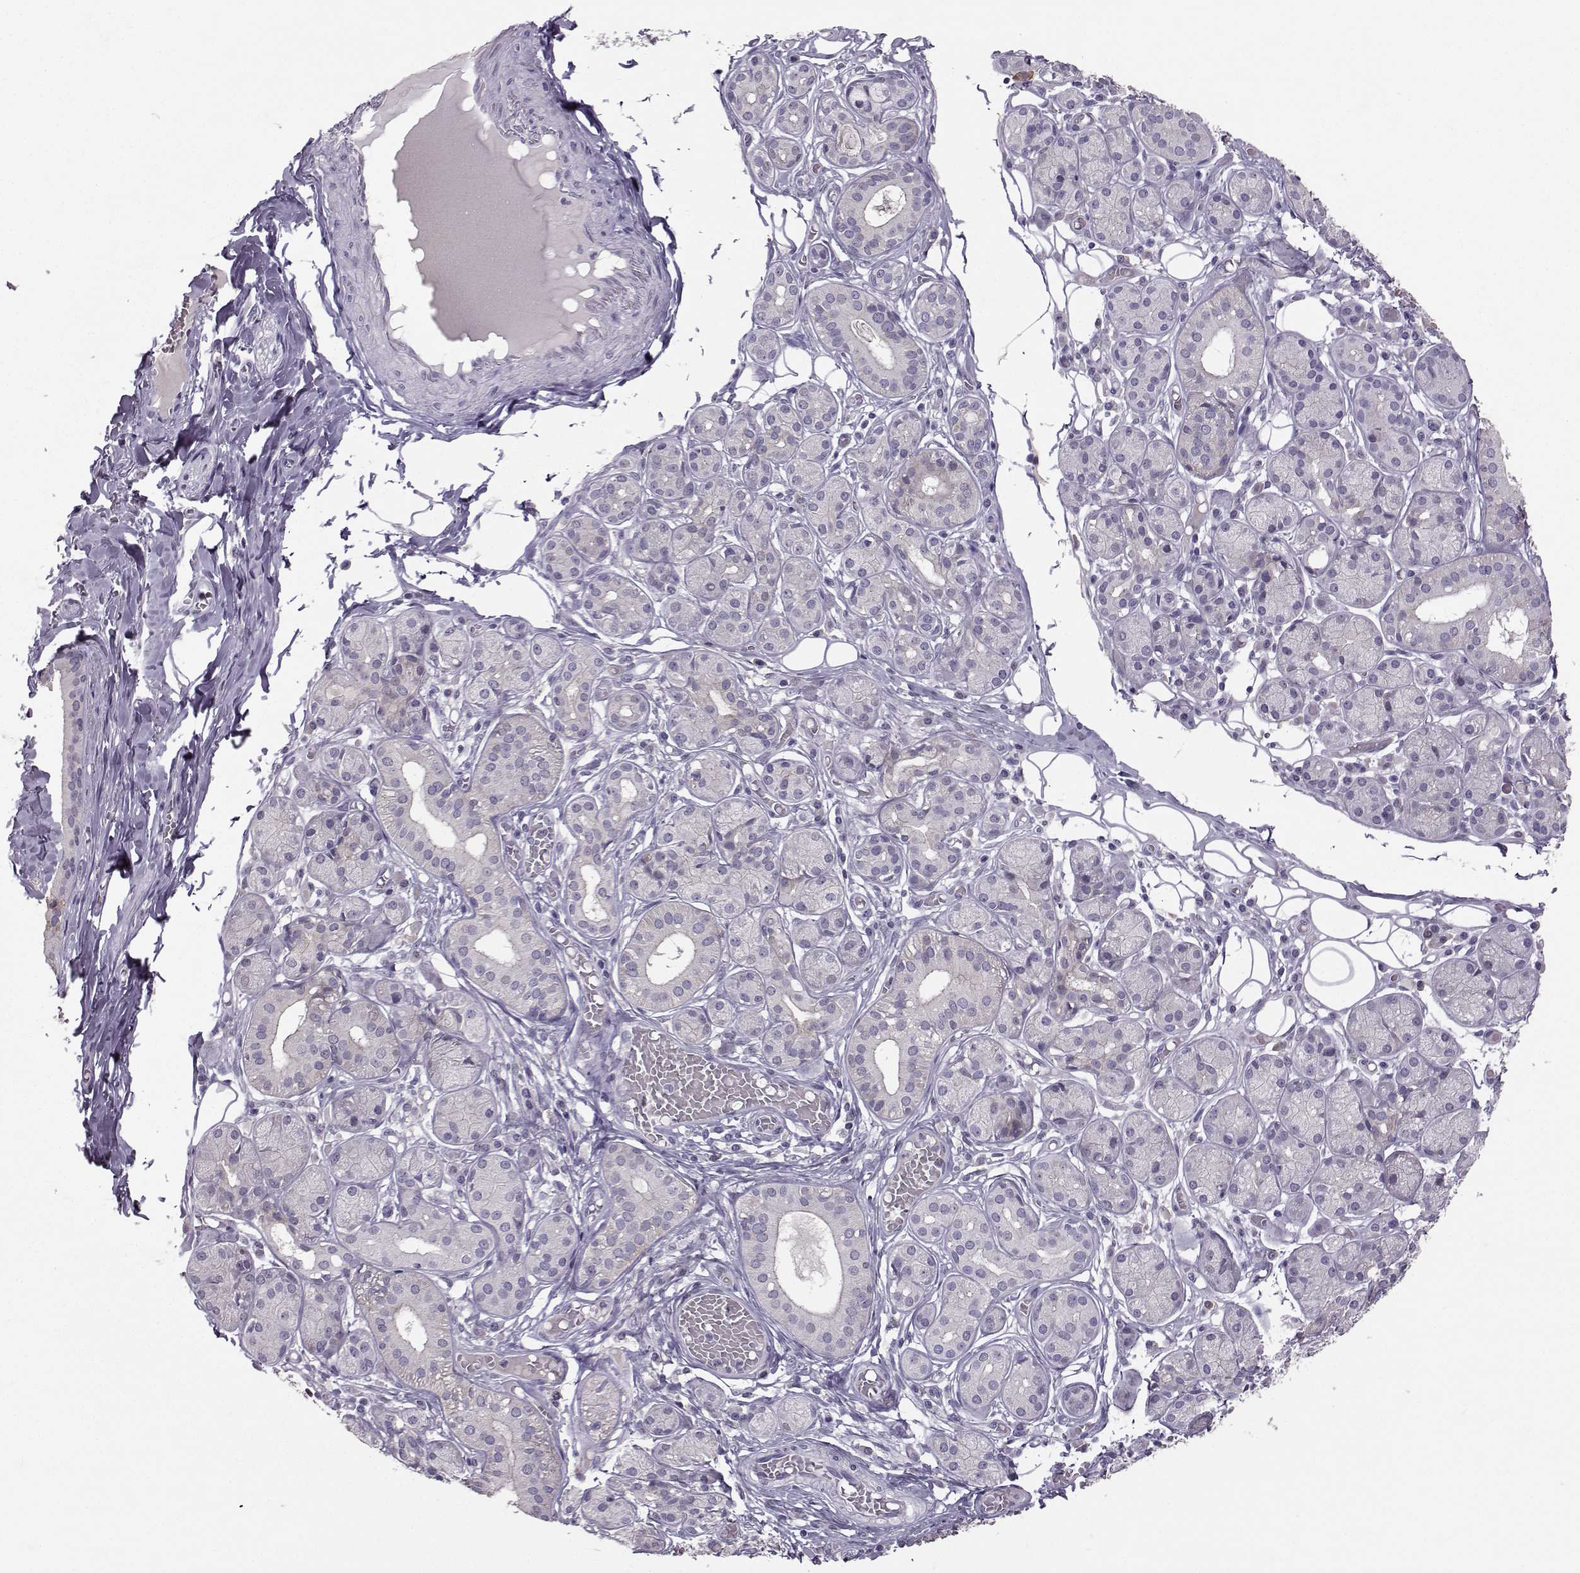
{"staining": {"intensity": "negative", "quantity": "none", "location": "none"}, "tissue": "salivary gland", "cell_type": "Glandular cells", "image_type": "normal", "snomed": [{"axis": "morphology", "description": "Normal tissue, NOS"}, {"axis": "topography", "description": "Salivary gland"}, {"axis": "topography", "description": "Peripheral nerve tissue"}], "caption": "Human salivary gland stained for a protein using immunohistochemistry displays no staining in glandular cells.", "gene": "PKP2", "patient": {"sex": "male", "age": 71}}